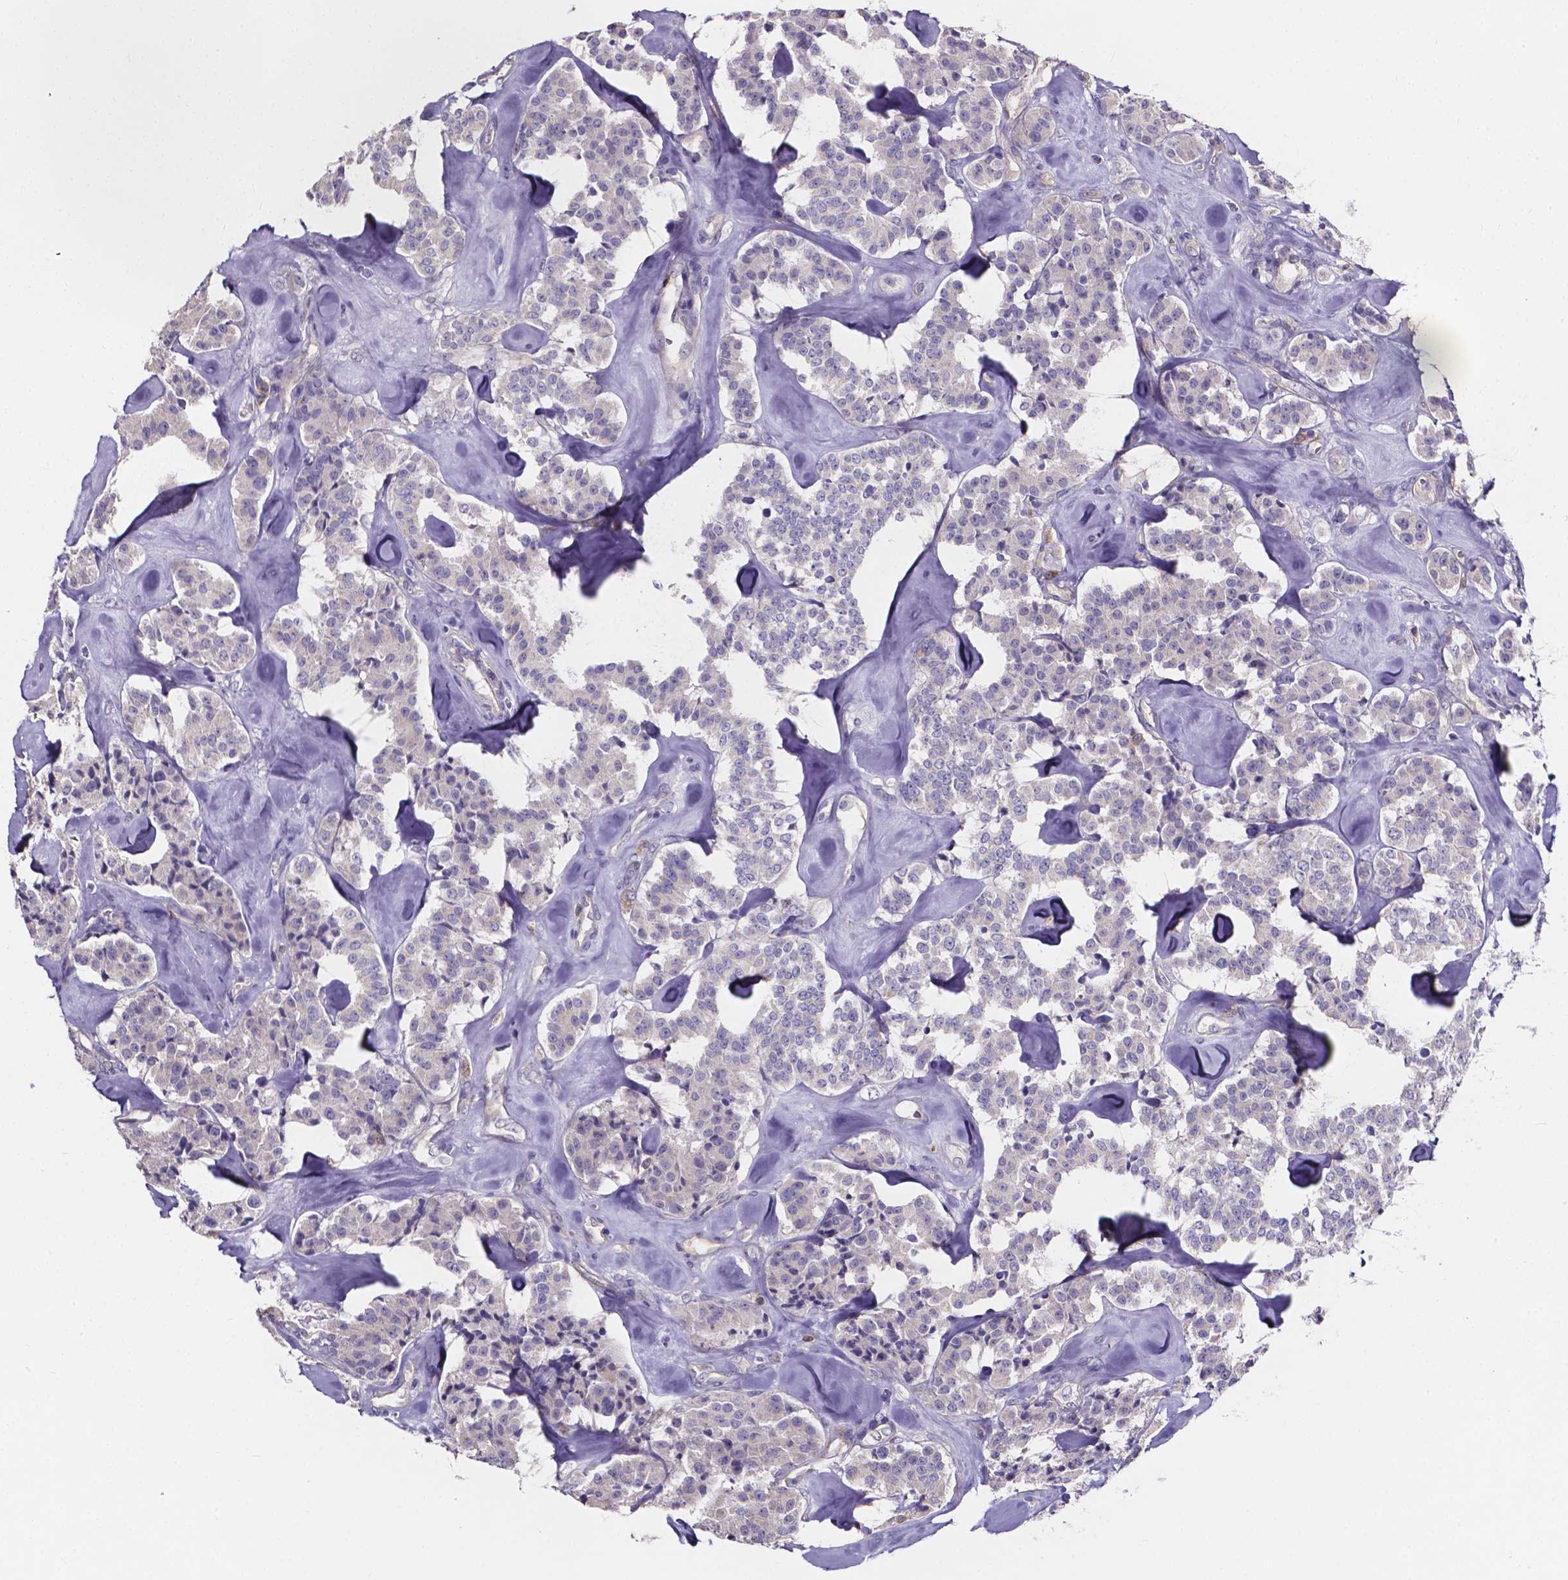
{"staining": {"intensity": "negative", "quantity": "none", "location": "none"}, "tissue": "carcinoid", "cell_type": "Tumor cells", "image_type": "cancer", "snomed": [{"axis": "morphology", "description": "Carcinoid, malignant, NOS"}, {"axis": "topography", "description": "Pancreas"}], "caption": "A micrograph of carcinoid stained for a protein reveals no brown staining in tumor cells.", "gene": "THEMIS", "patient": {"sex": "male", "age": 41}}